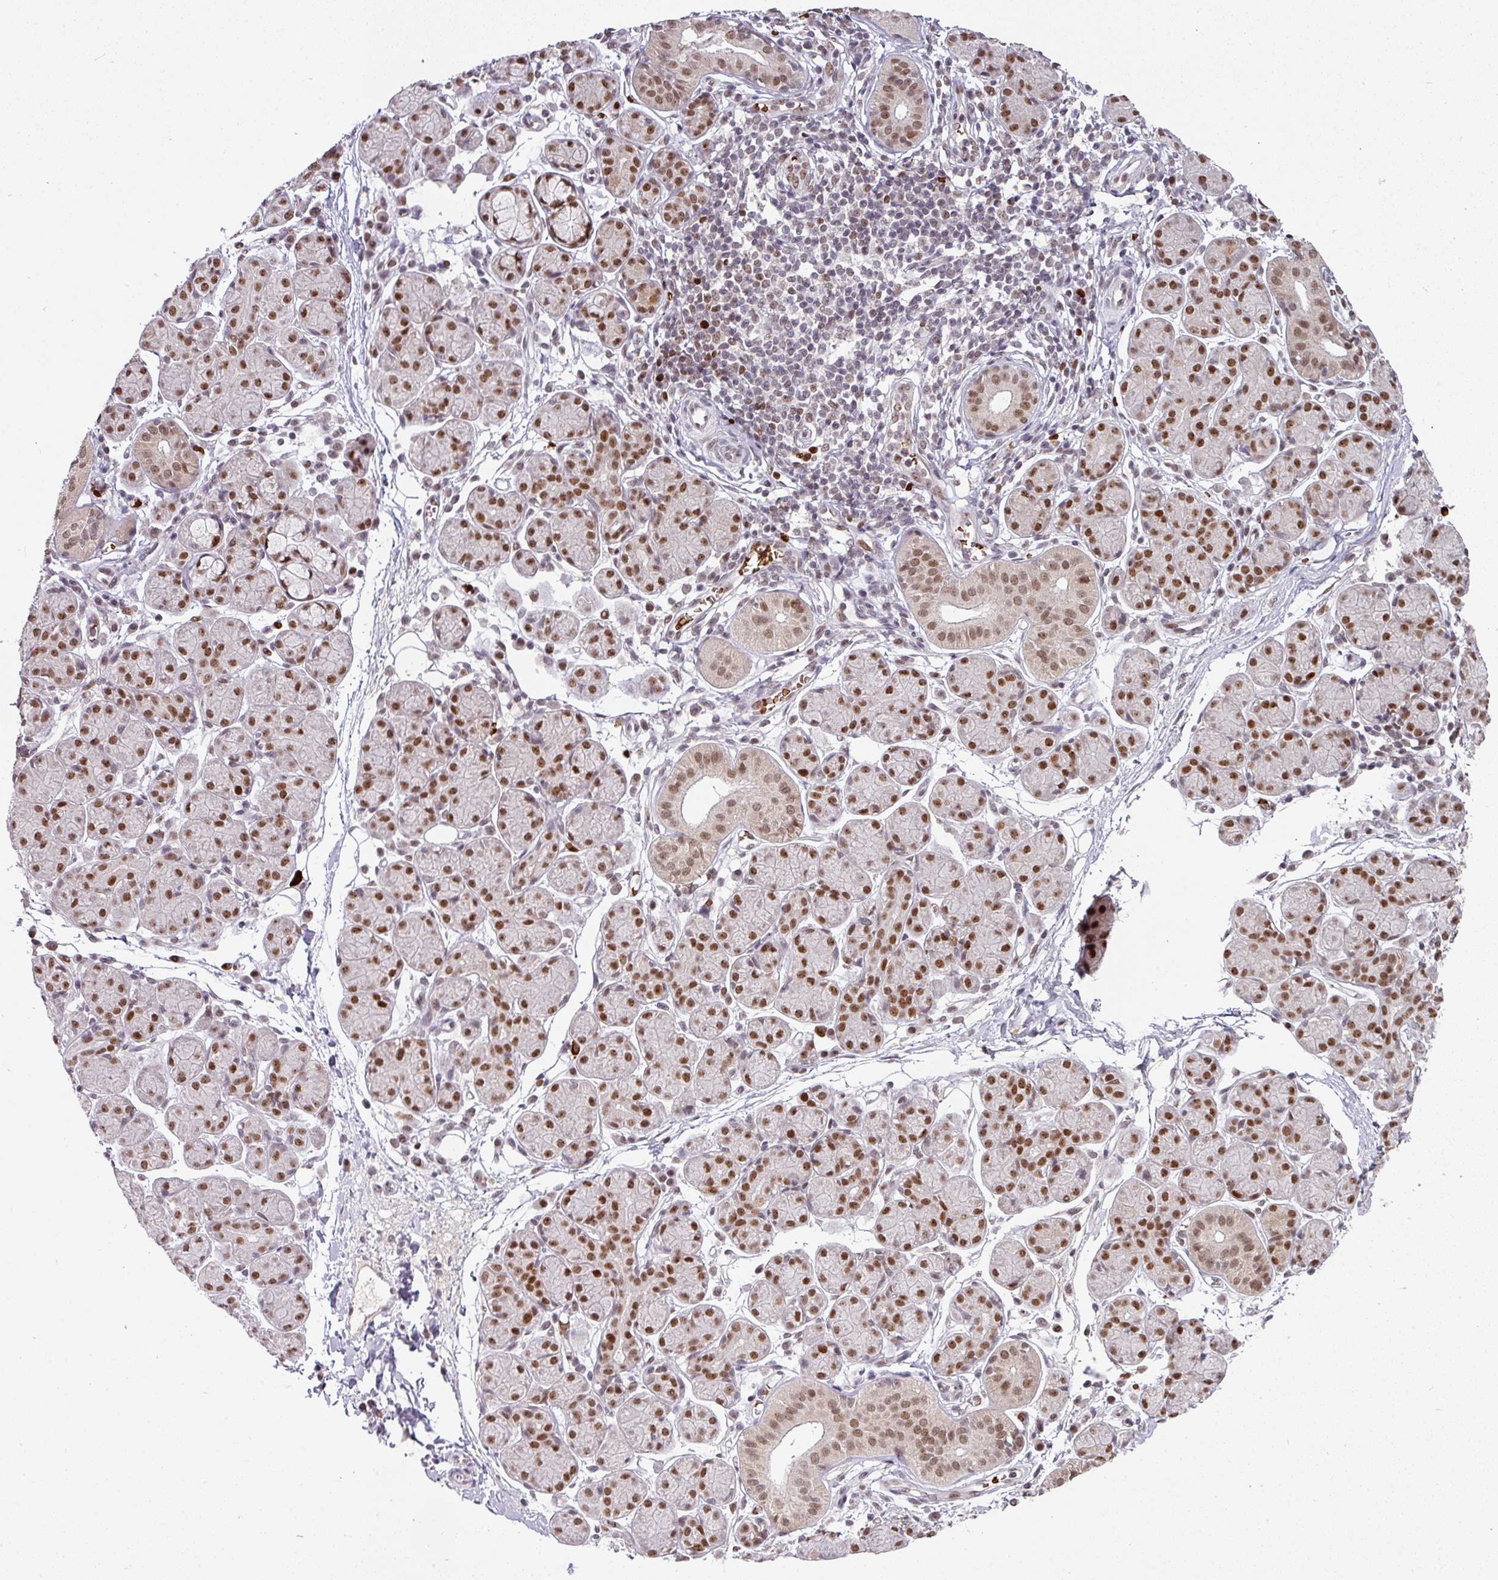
{"staining": {"intensity": "moderate", "quantity": ">75%", "location": "nuclear"}, "tissue": "salivary gland", "cell_type": "Glandular cells", "image_type": "normal", "snomed": [{"axis": "morphology", "description": "Normal tissue, NOS"}, {"axis": "morphology", "description": "Inflammation, NOS"}, {"axis": "topography", "description": "Lymph node"}, {"axis": "topography", "description": "Salivary gland"}], "caption": "Protein staining demonstrates moderate nuclear staining in approximately >75% of glandular cells in normal salivary gland. (DAB IHC, brown staining for protein, blue staining for nuclei).", "gene": "NEIL1", "patient": {"sex": "male", "age": 3}}